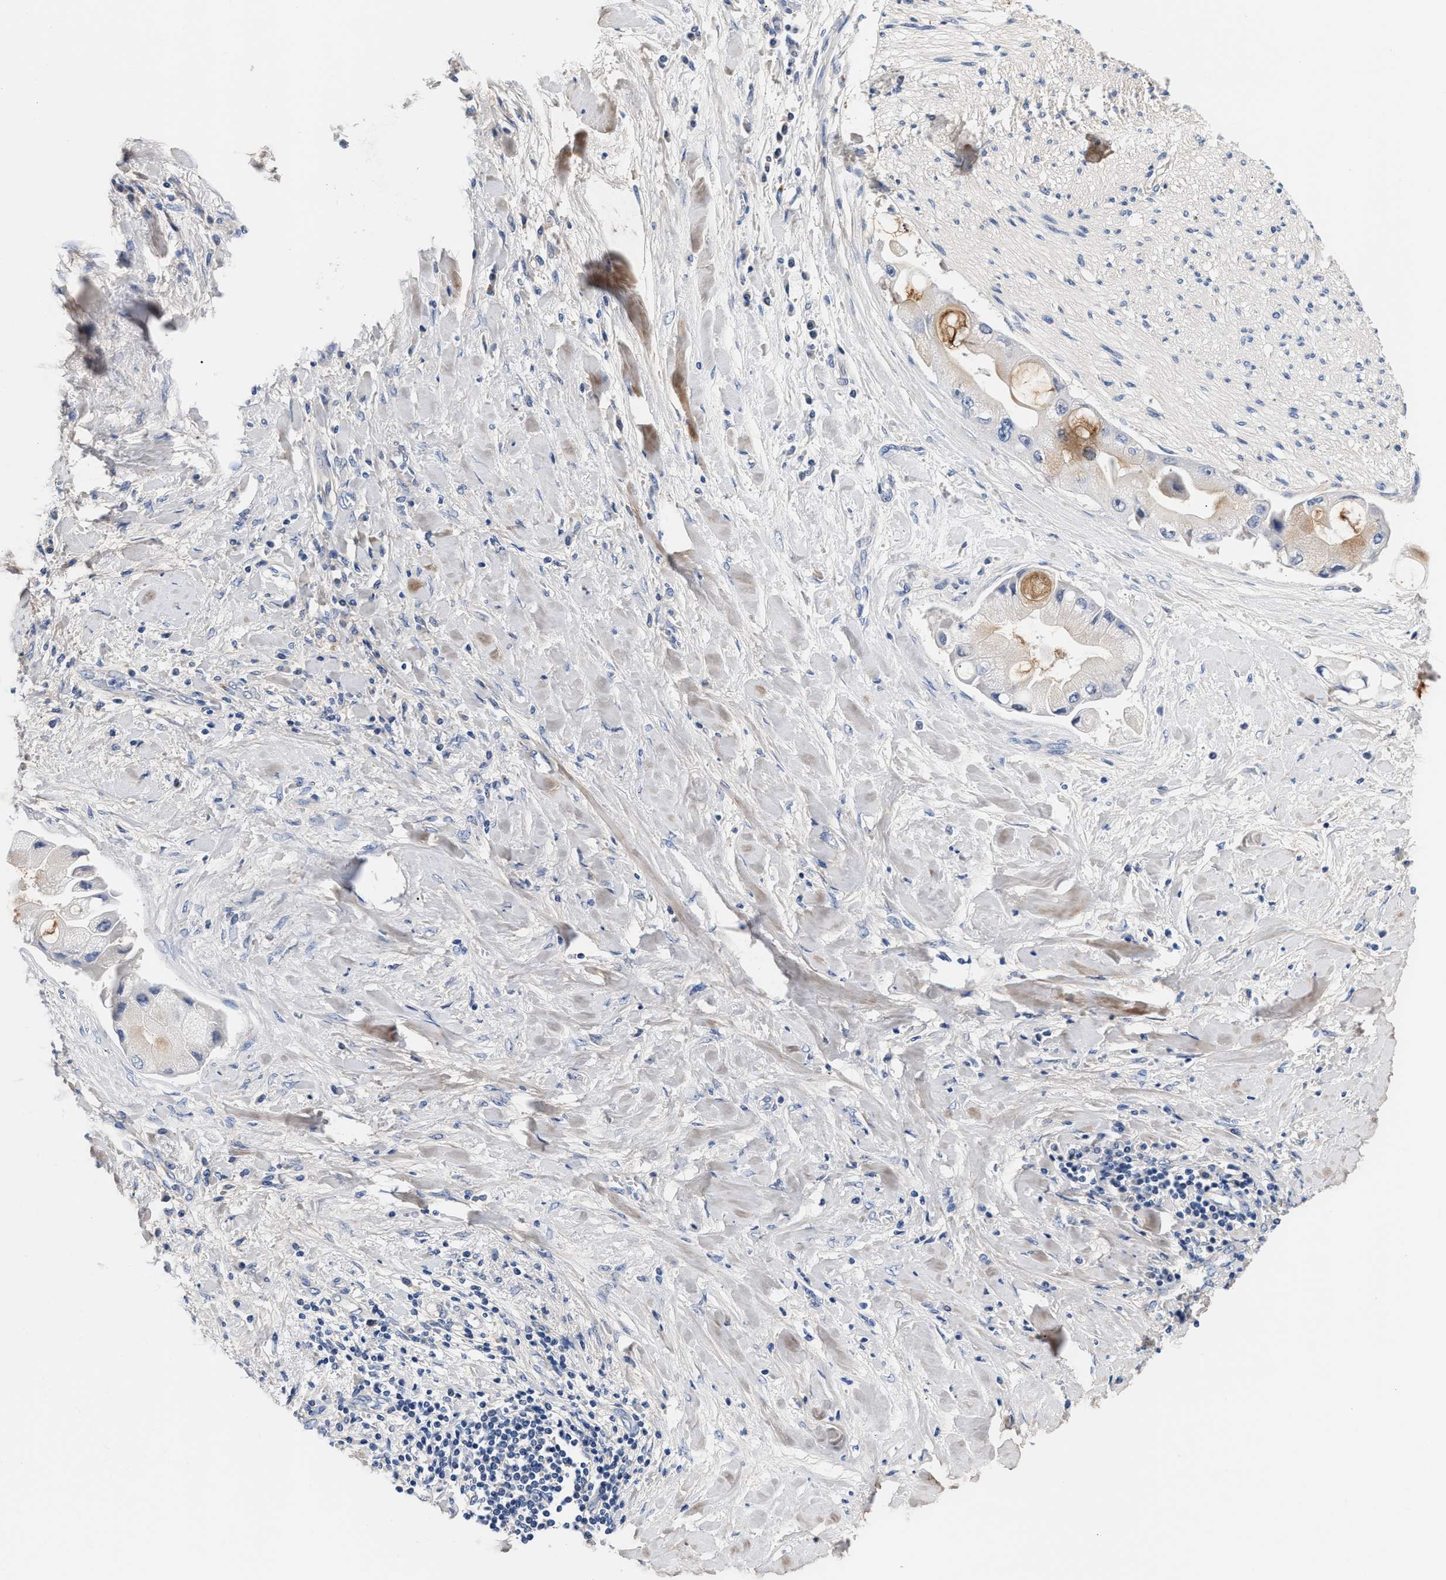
{"staining": {"intensity": "weak", "quantity": "<25%", "location": "cytoplasmic/membranous"}, "tissue": "liver cancer", "cell_type": "Tumor cells", "image_type": "cancer", "snomed": [{"axis": "morphology", "description": "Cholangiocarcinoma"}, {"axis": "topography", "description": "Liver"}], "caption": "Protein analysis of liver cancer (cholangiocarcinoma) shows no significant staining in tumor cells. The staining was performed using DAB (3,3'-diaminobenzidine) to visualize the protein expression in brown, while the nuclei were stained in blue with hematoxylin (Magnification: 20x).", "gene": "ACTL7B", "patient": {"sex": "male", "age": 50}}